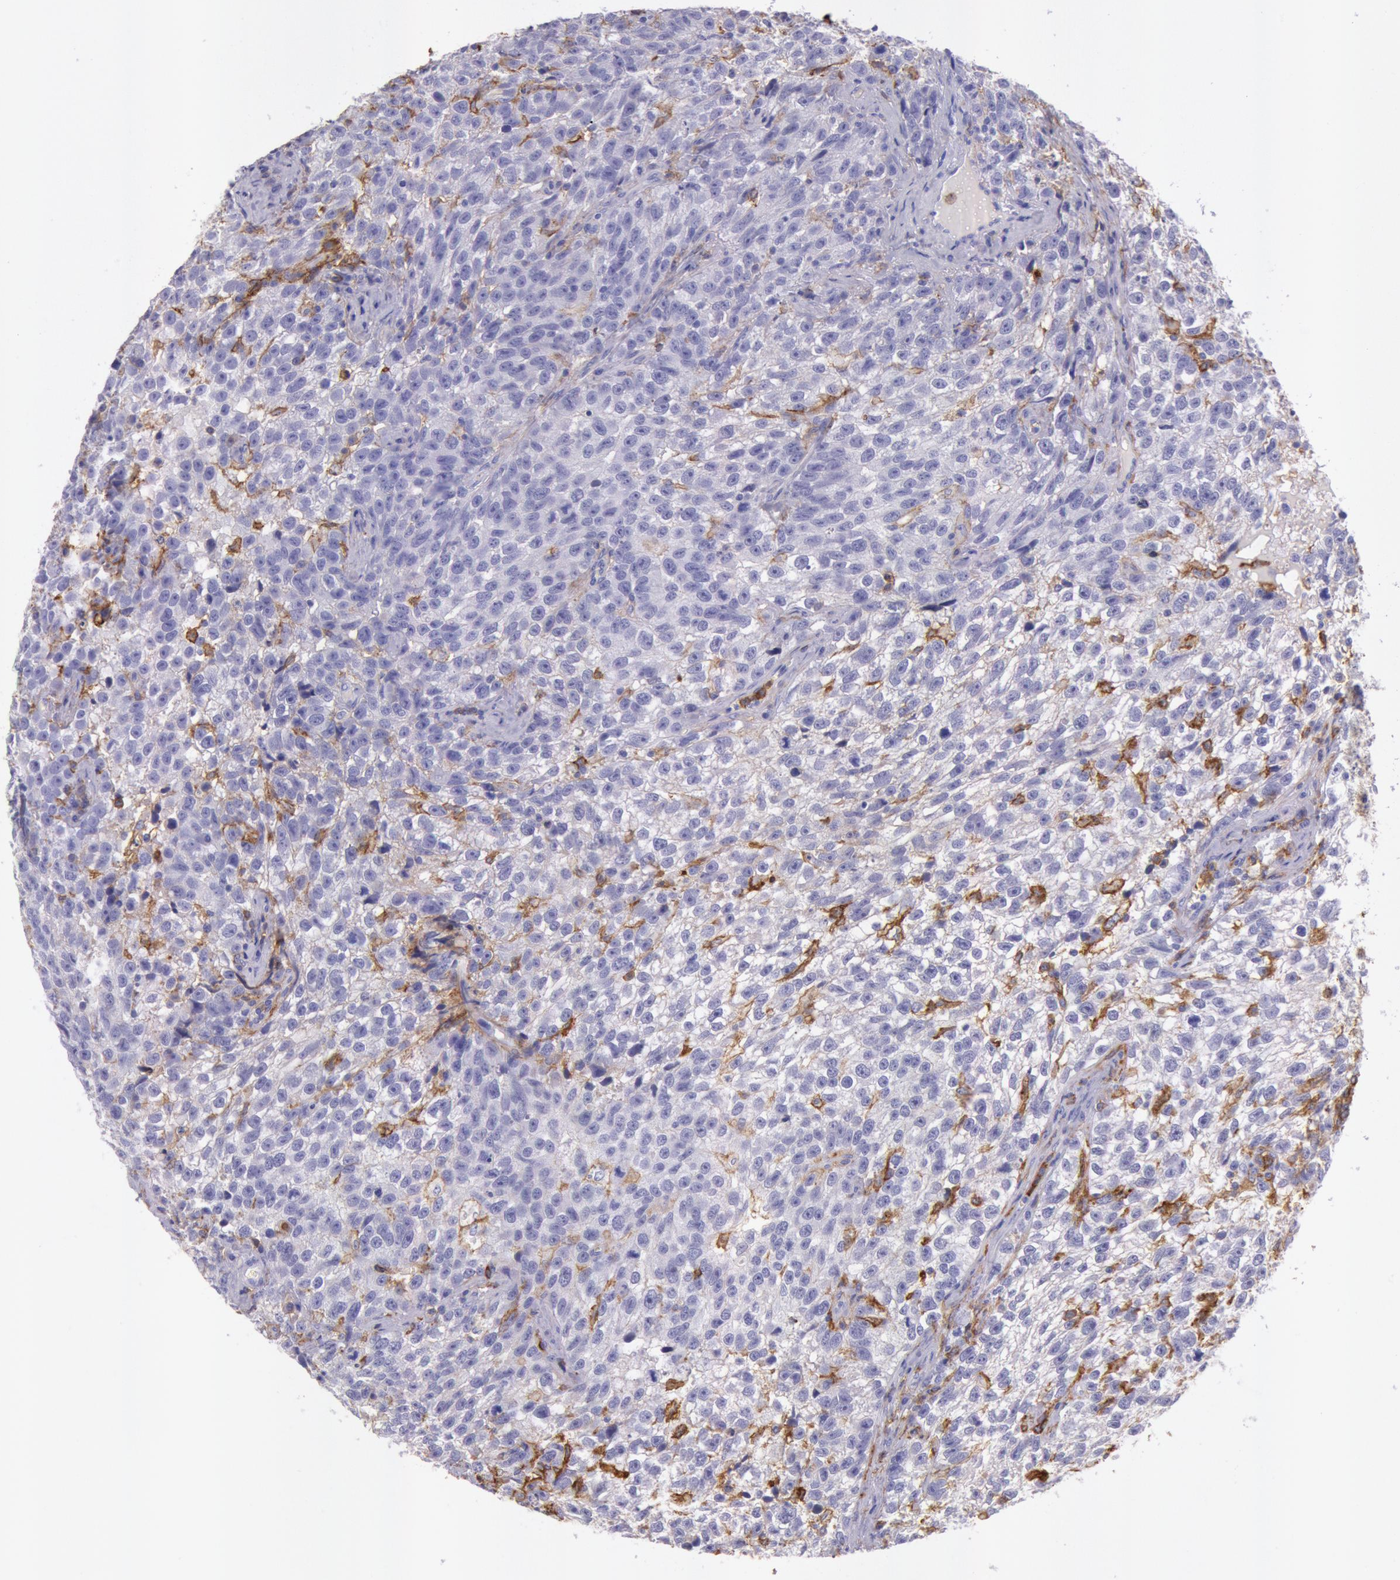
{"staining": {"intensity": "negative", "quantity": "none", "location": "none"}, "tissue": "testis cancer", "cell_type": "Tumor cells", "image_type": "cancer", "snomed": [{"axis": "morphology", "description": "Seminoma, NOS"}, {"axis": "topography", "description": "Testis"}], "caption": "Tumor cells are negative for brown protein staining in seminoma (testis).", "gene": "LYN", "patient": {"sex": "male", "age": 38}}